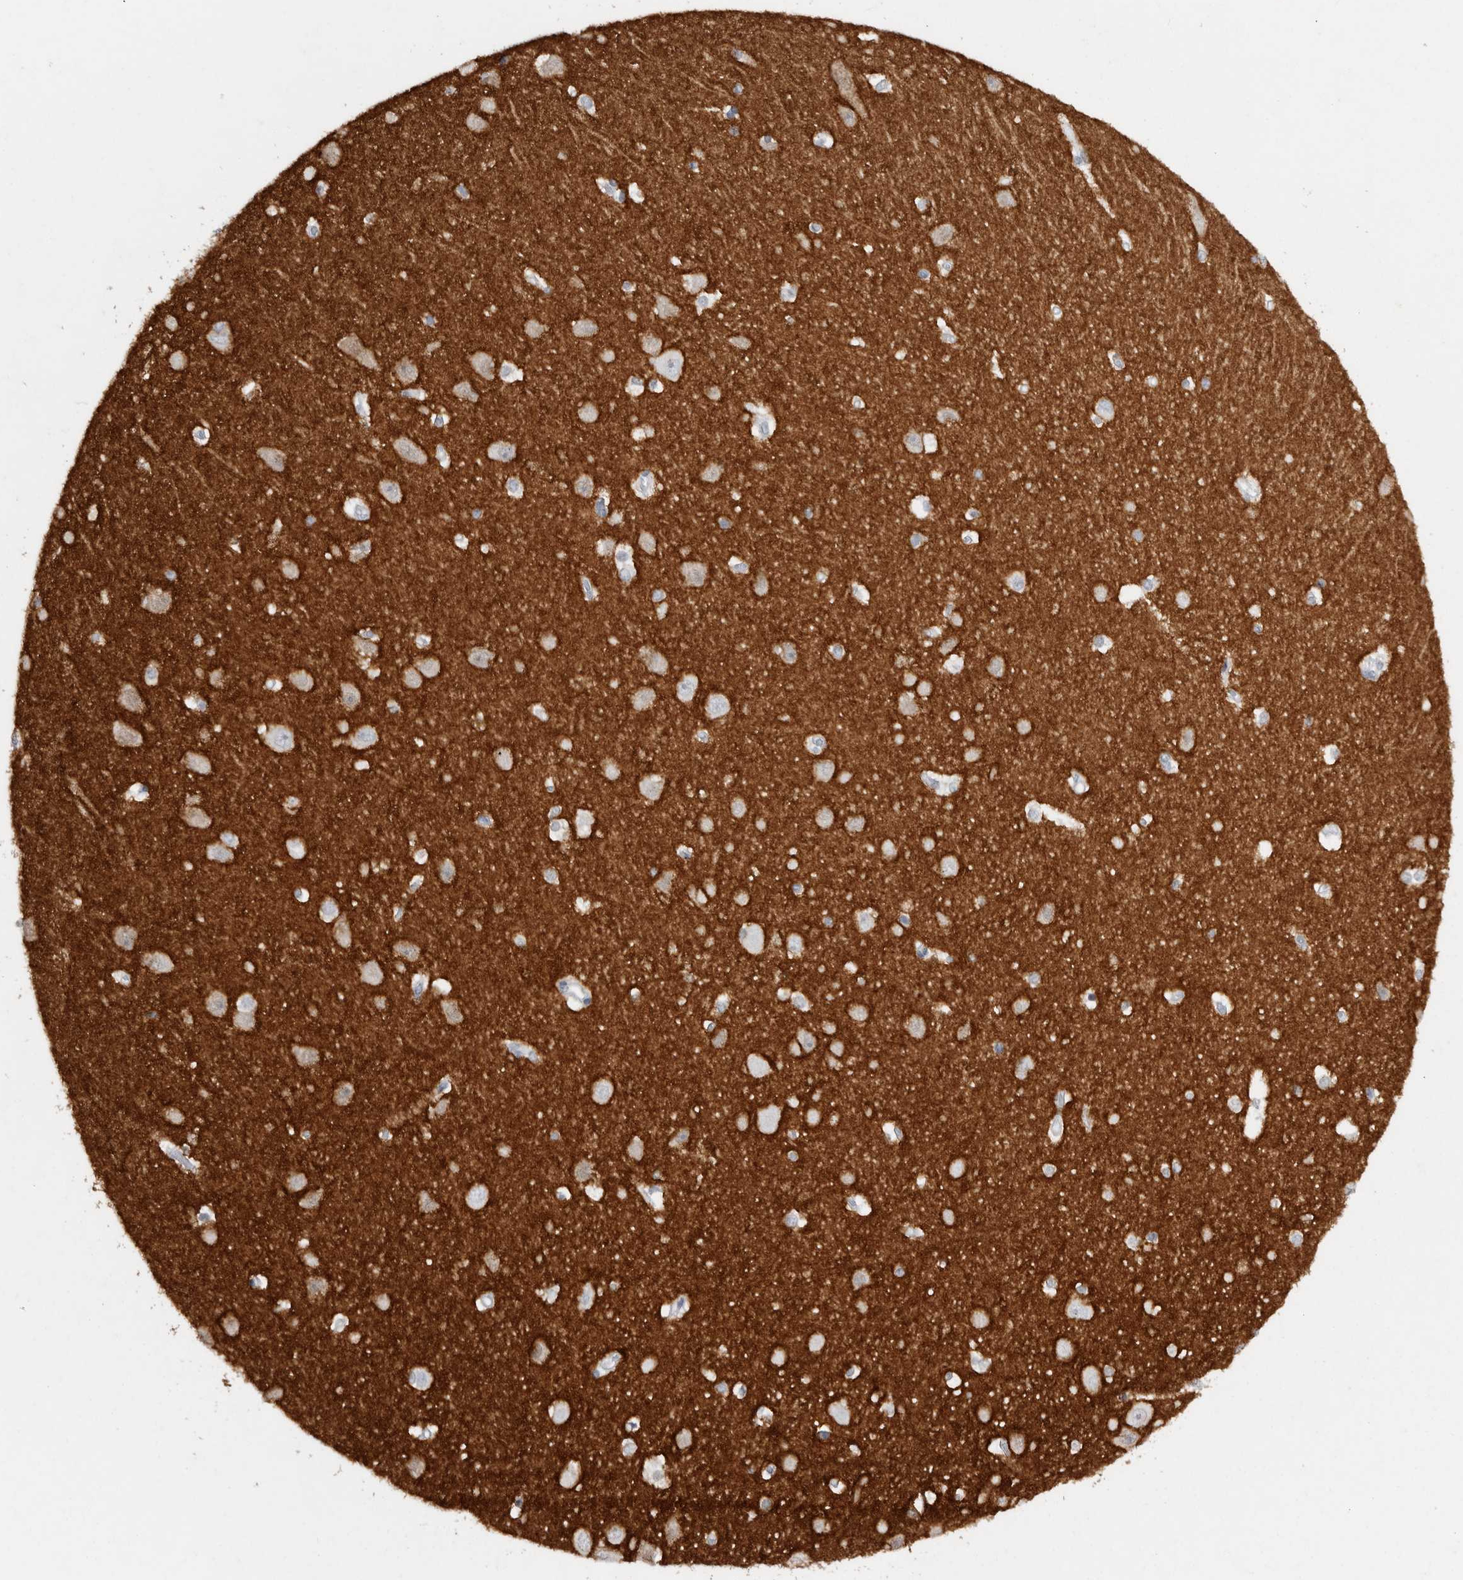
{"staining": {"intensity": "negative", "quantity": "none", "location": "none"}, "tissue": "hippocampus", "cell_type": "Glial cells", "image_type": "normal", "snomed": [{"axis": "morphology", "description": "Normal tissue, NOS"}, {"axis": "topography", "description": "Hippocampus"}], "caption": "IHC photomicrograph of unremarkable human hippocampus stained for a protein (brown), which shows no staining in glial cells.", "gene": "CNTN1", "patient": {"sex": "male", "age": 45}}